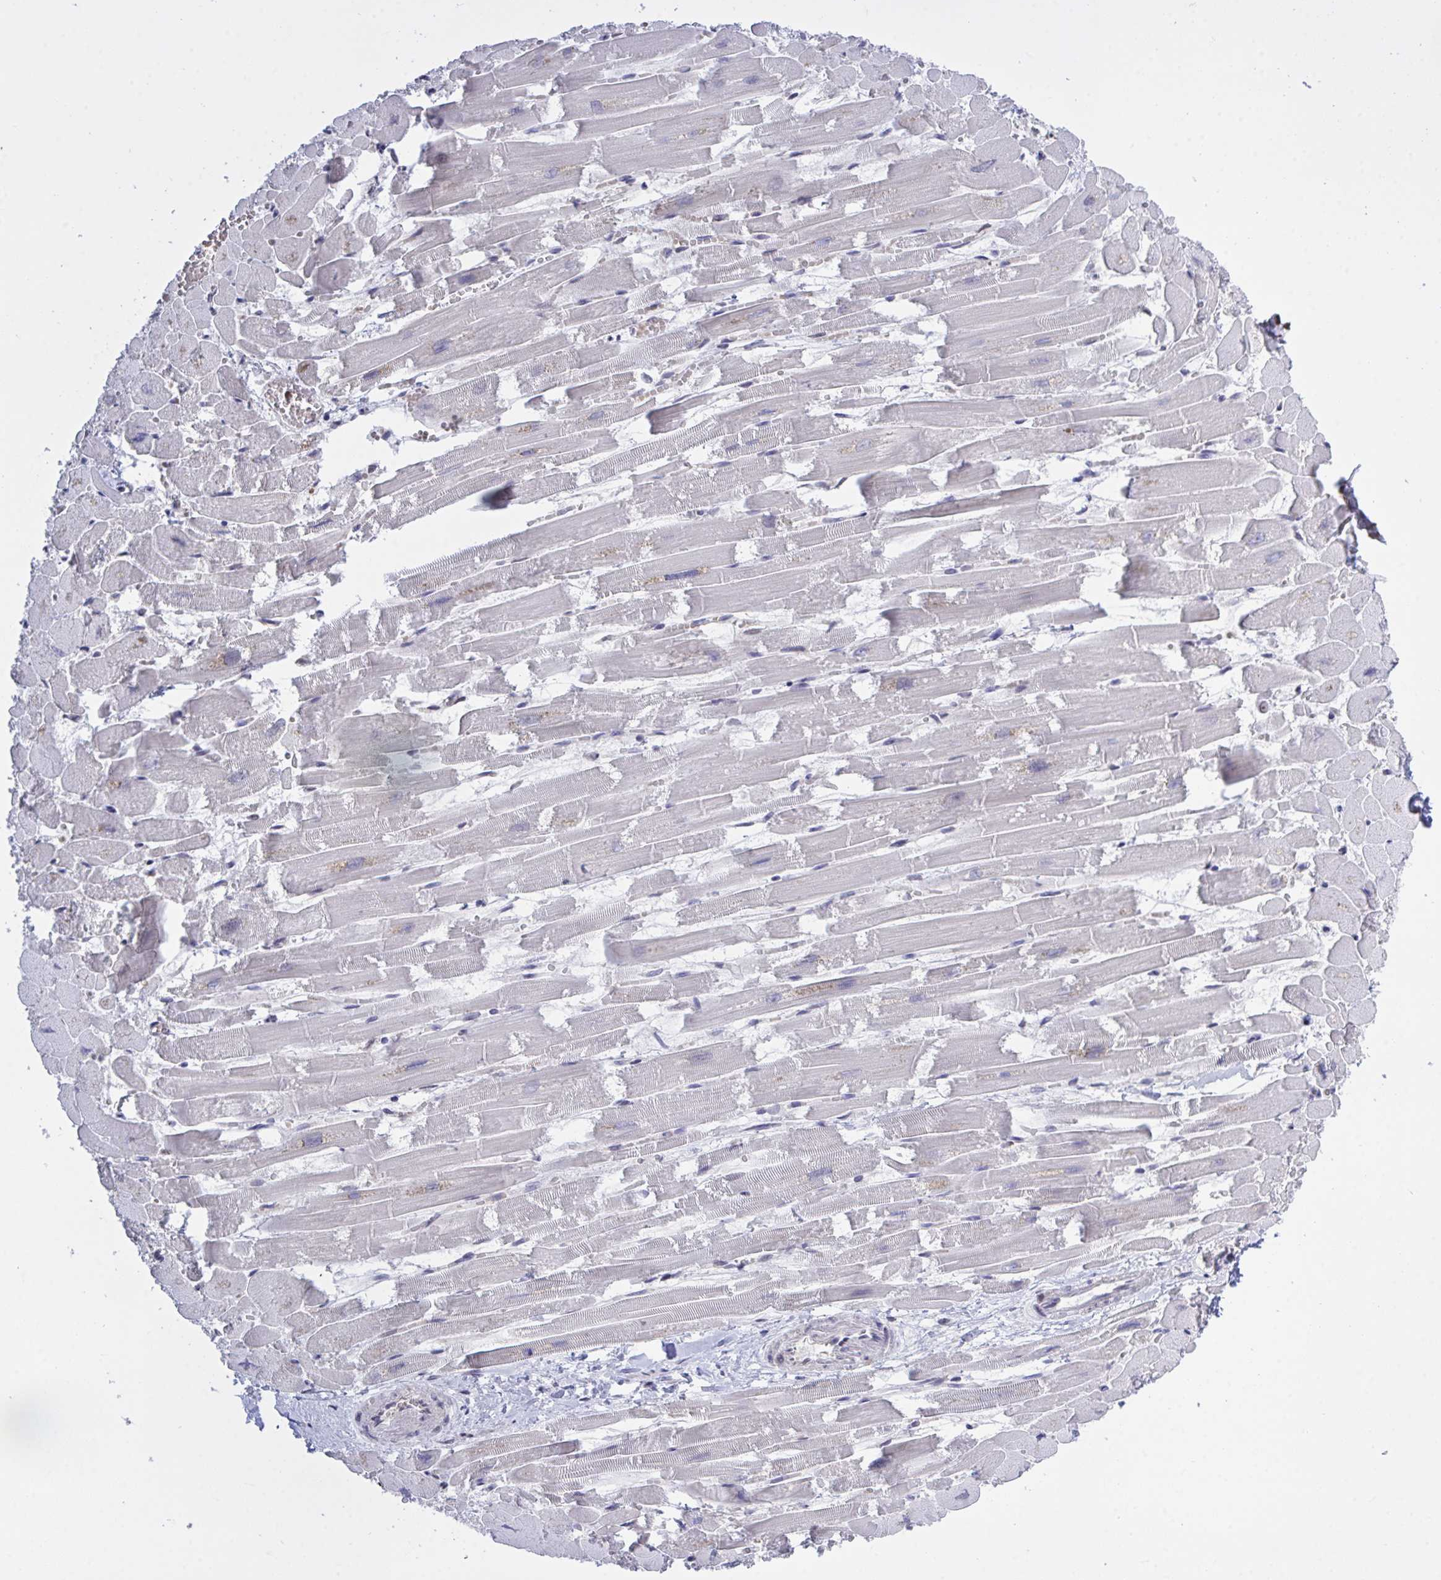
{"staining": {"intensity": "strong", "quantity": "25%-75%", "location": "nuclear"}, "tissue": "heart muscle", "cell_type": "Cardiomyocytes", "image_type": "normal", "snomed": [{"axis": "morphology", "description": "Normal tissue, NOS"}, {"axis": "topography", "description": "Heart"}], "caption": "Strong nuclear expression for a protein is seen in about 25%-75% of cardiomyocytes of normal heart muscle using immunohistochemistry.", "gene": "HNRNPDL", "patient": {"sex": "female", "age": 52}}